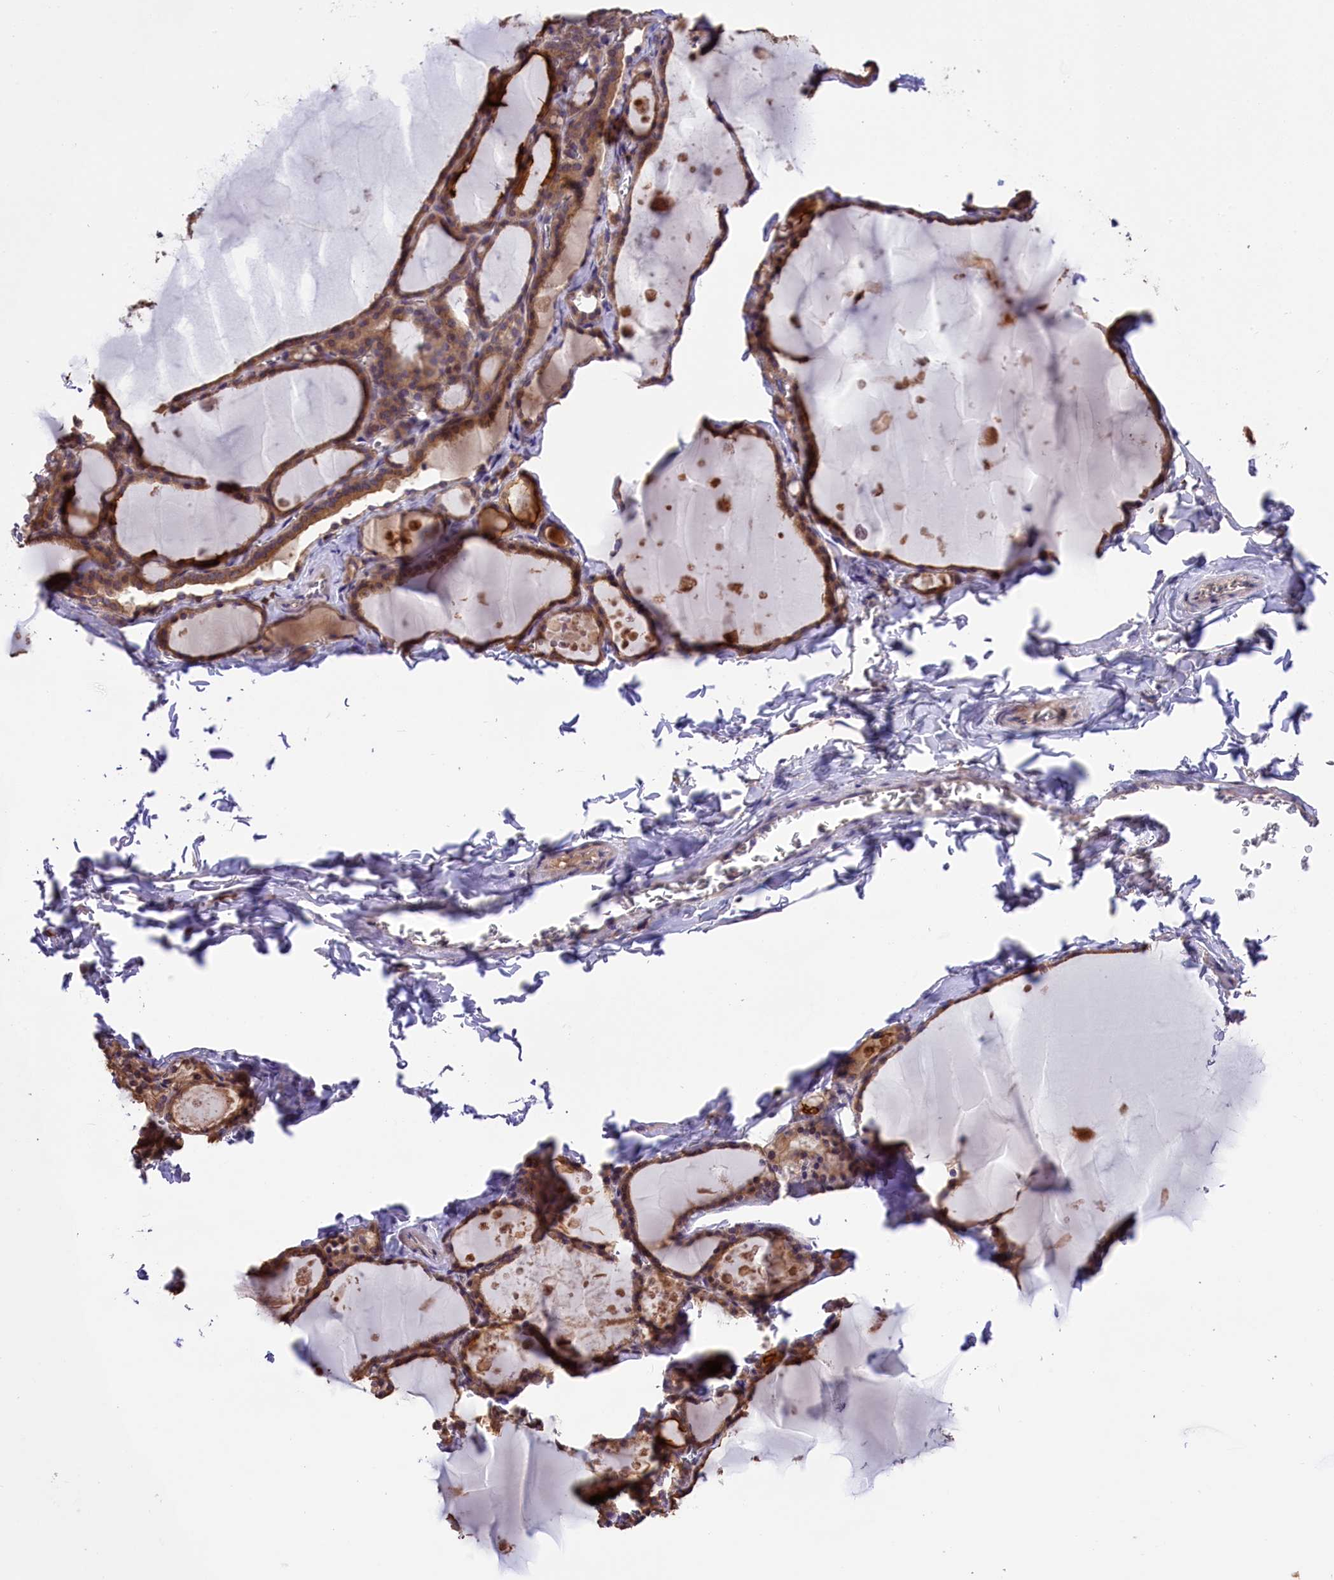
{"staining": {"intensity": "moderate", "quantity": ">75%", "location": "cytoplasmic/membranous"}, "tissue": "thyroid gland", "cell_type": "Glandular cells", "image_type": "normal", "snomed": [{"axis": "morphology", "description": "Normal tissue, NOS"}, {"axis": "topography", "description": "Thyroid gland"}], "caption": "Immunohistochemical staining of normal thyroid gland displays moderate cytoplasmic/membranous protein staining in approximately >75% of glandular cells. The protein is shown in brown color, while the nuclei are stained blue.", "gene": "ABCC10", "patient": {"sex": "male", "age": 56}}